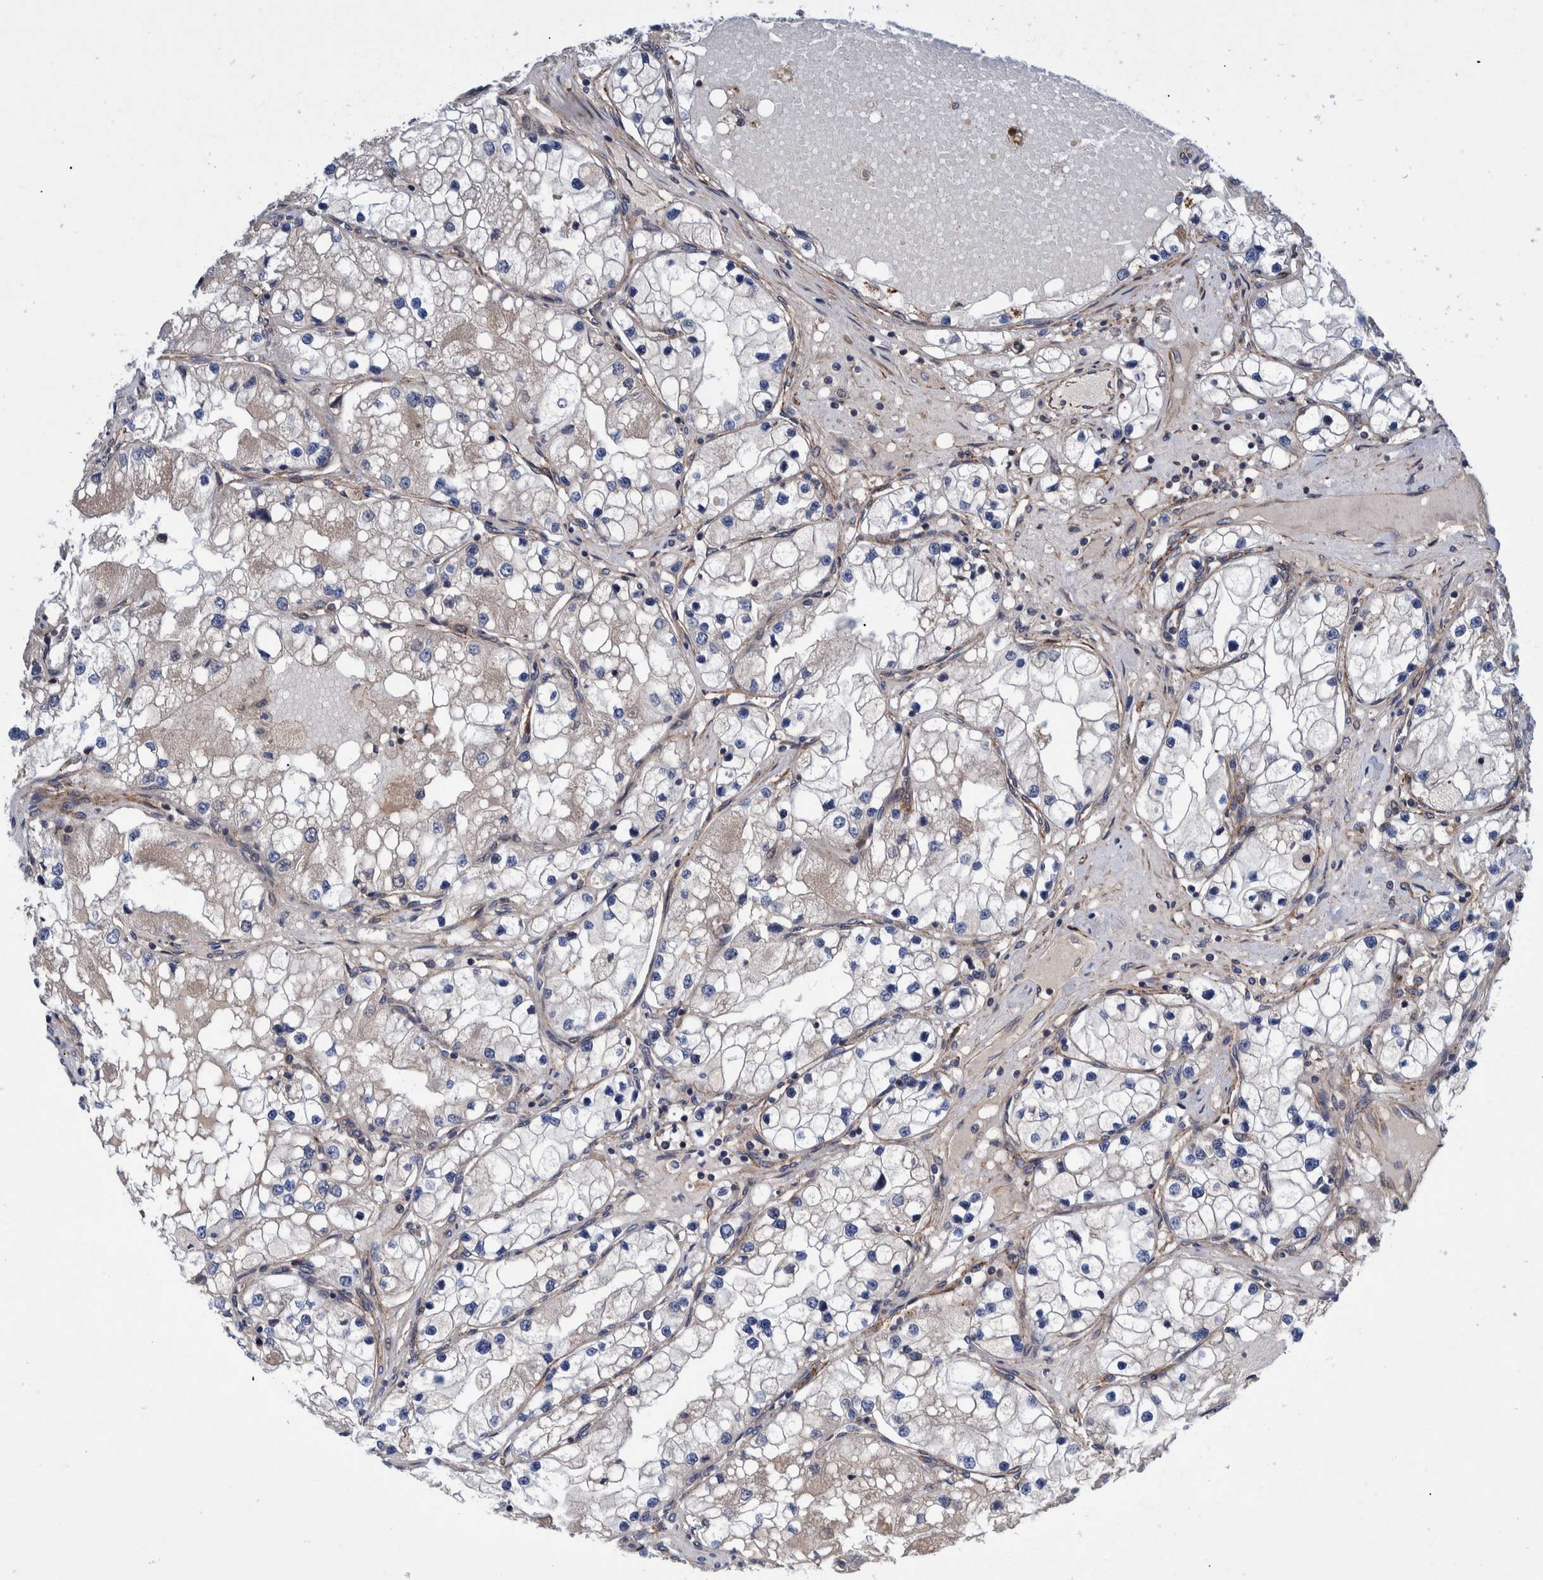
{"staining": {"intensity": "weak", "quantity": "25%-75%", "location": "cytoplasmic/membranous"}, "tissue": "renal cancer", "cell_type": "Tumor cells", "image_type": "cancer", "snomed": [{"axis": "morphology", "description": "Adenocarcinoma, NOS"}, {"axis": "topography", "description": "Kidney"}], "caption": "Immunohistochemical staining of adenocarcinoma (renal) displays low levels of weak cytoplasmic/membranous expression in about 25%-75% of tumor cells.", "gene": "GRPEL2", "patient": {"sex": "male", "age": 68}}